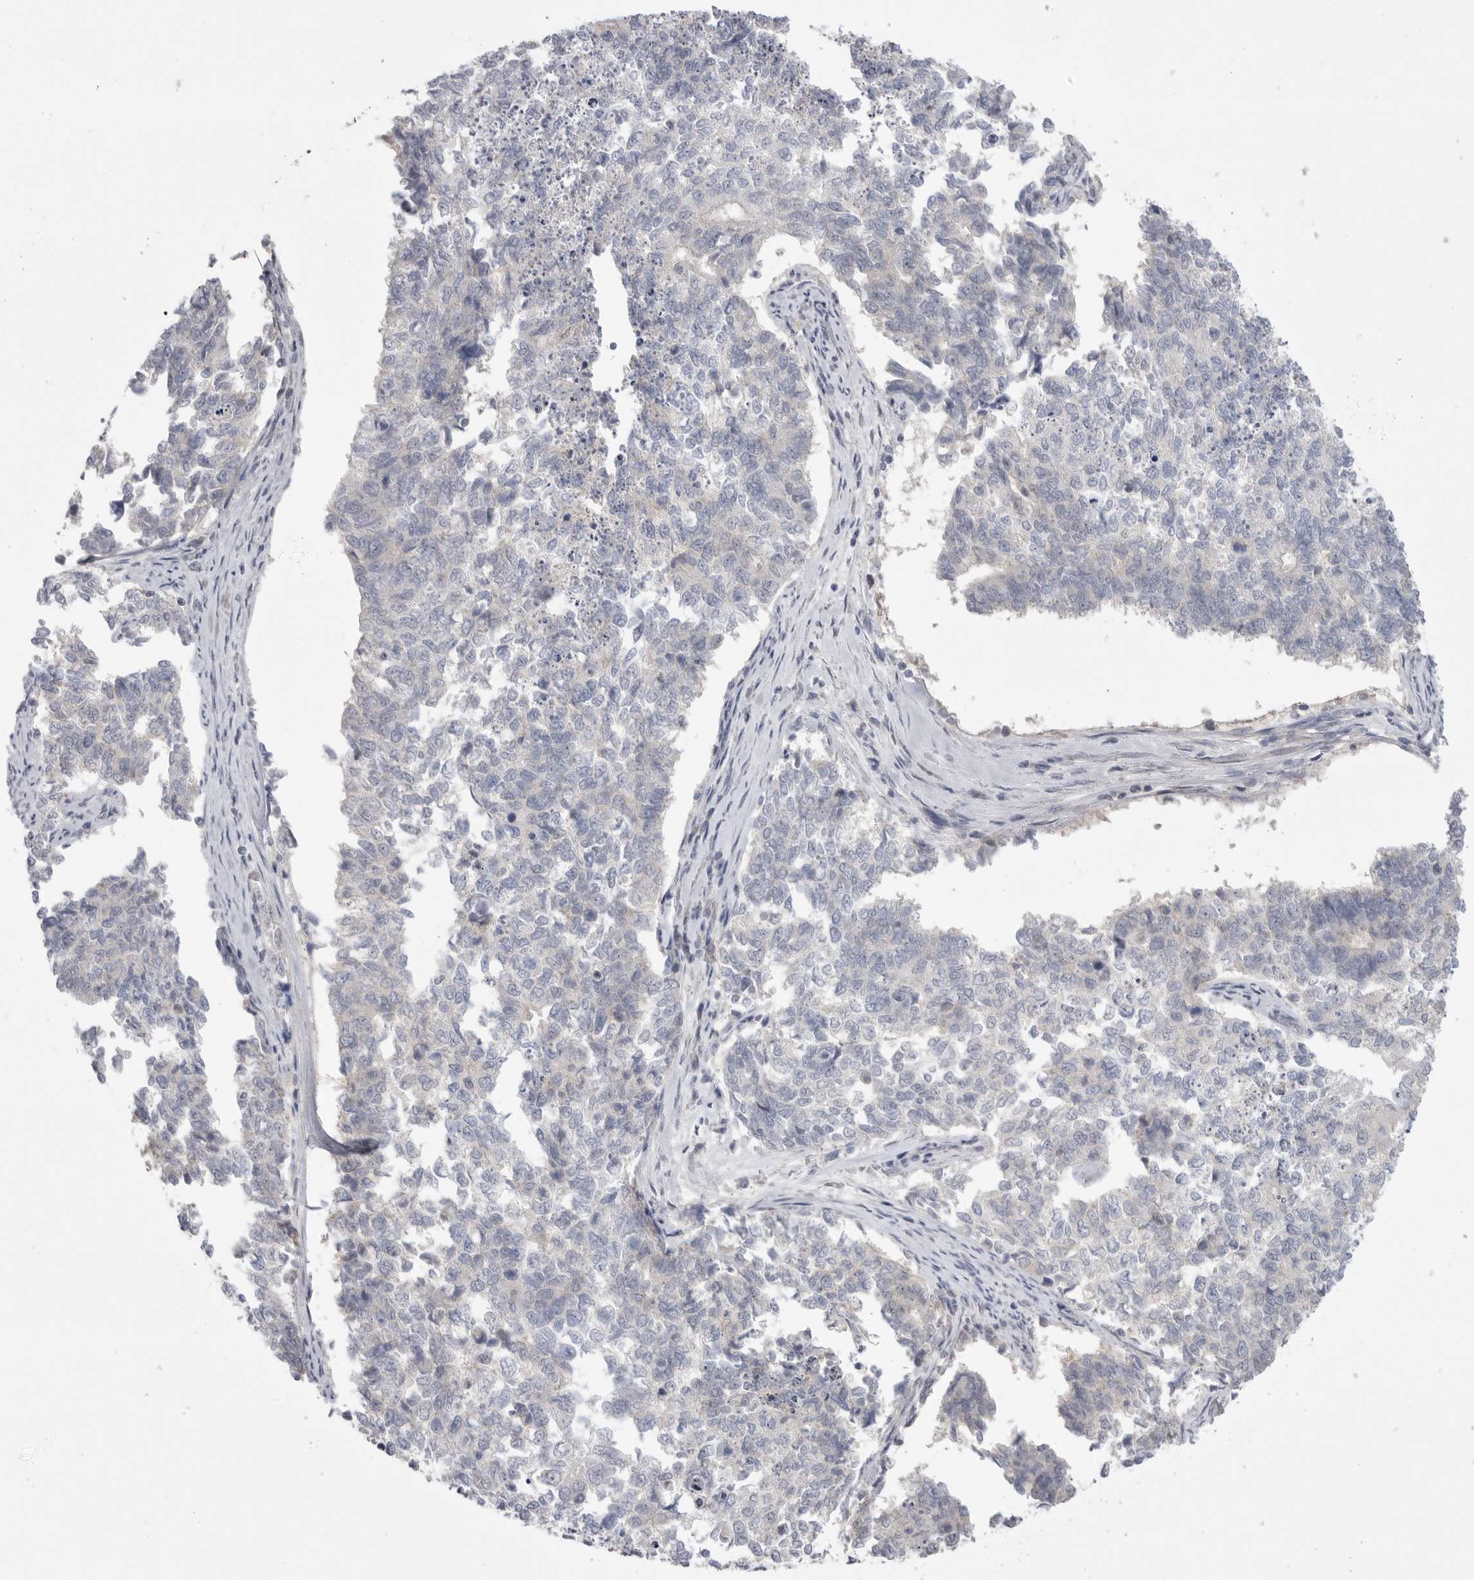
{"staining": {"intensity": "negative", "quantity": "none", "location": "none"}, "tissue": "cervical cancer", "cell_type": "Tumor cells", "image_type": "cancer", "snomed": [{"axis": "morphology", "description": "Squamous cell carcinoma, NOS"}, {"axis": "topography", "description": "Cervix"}], "caption": "An IHC image of cervical cancer is shown. There is no staining in tumor cells of cervical cancer.", "gene": "KYAT3", "patient": {"sex": "female", "age": 63}}